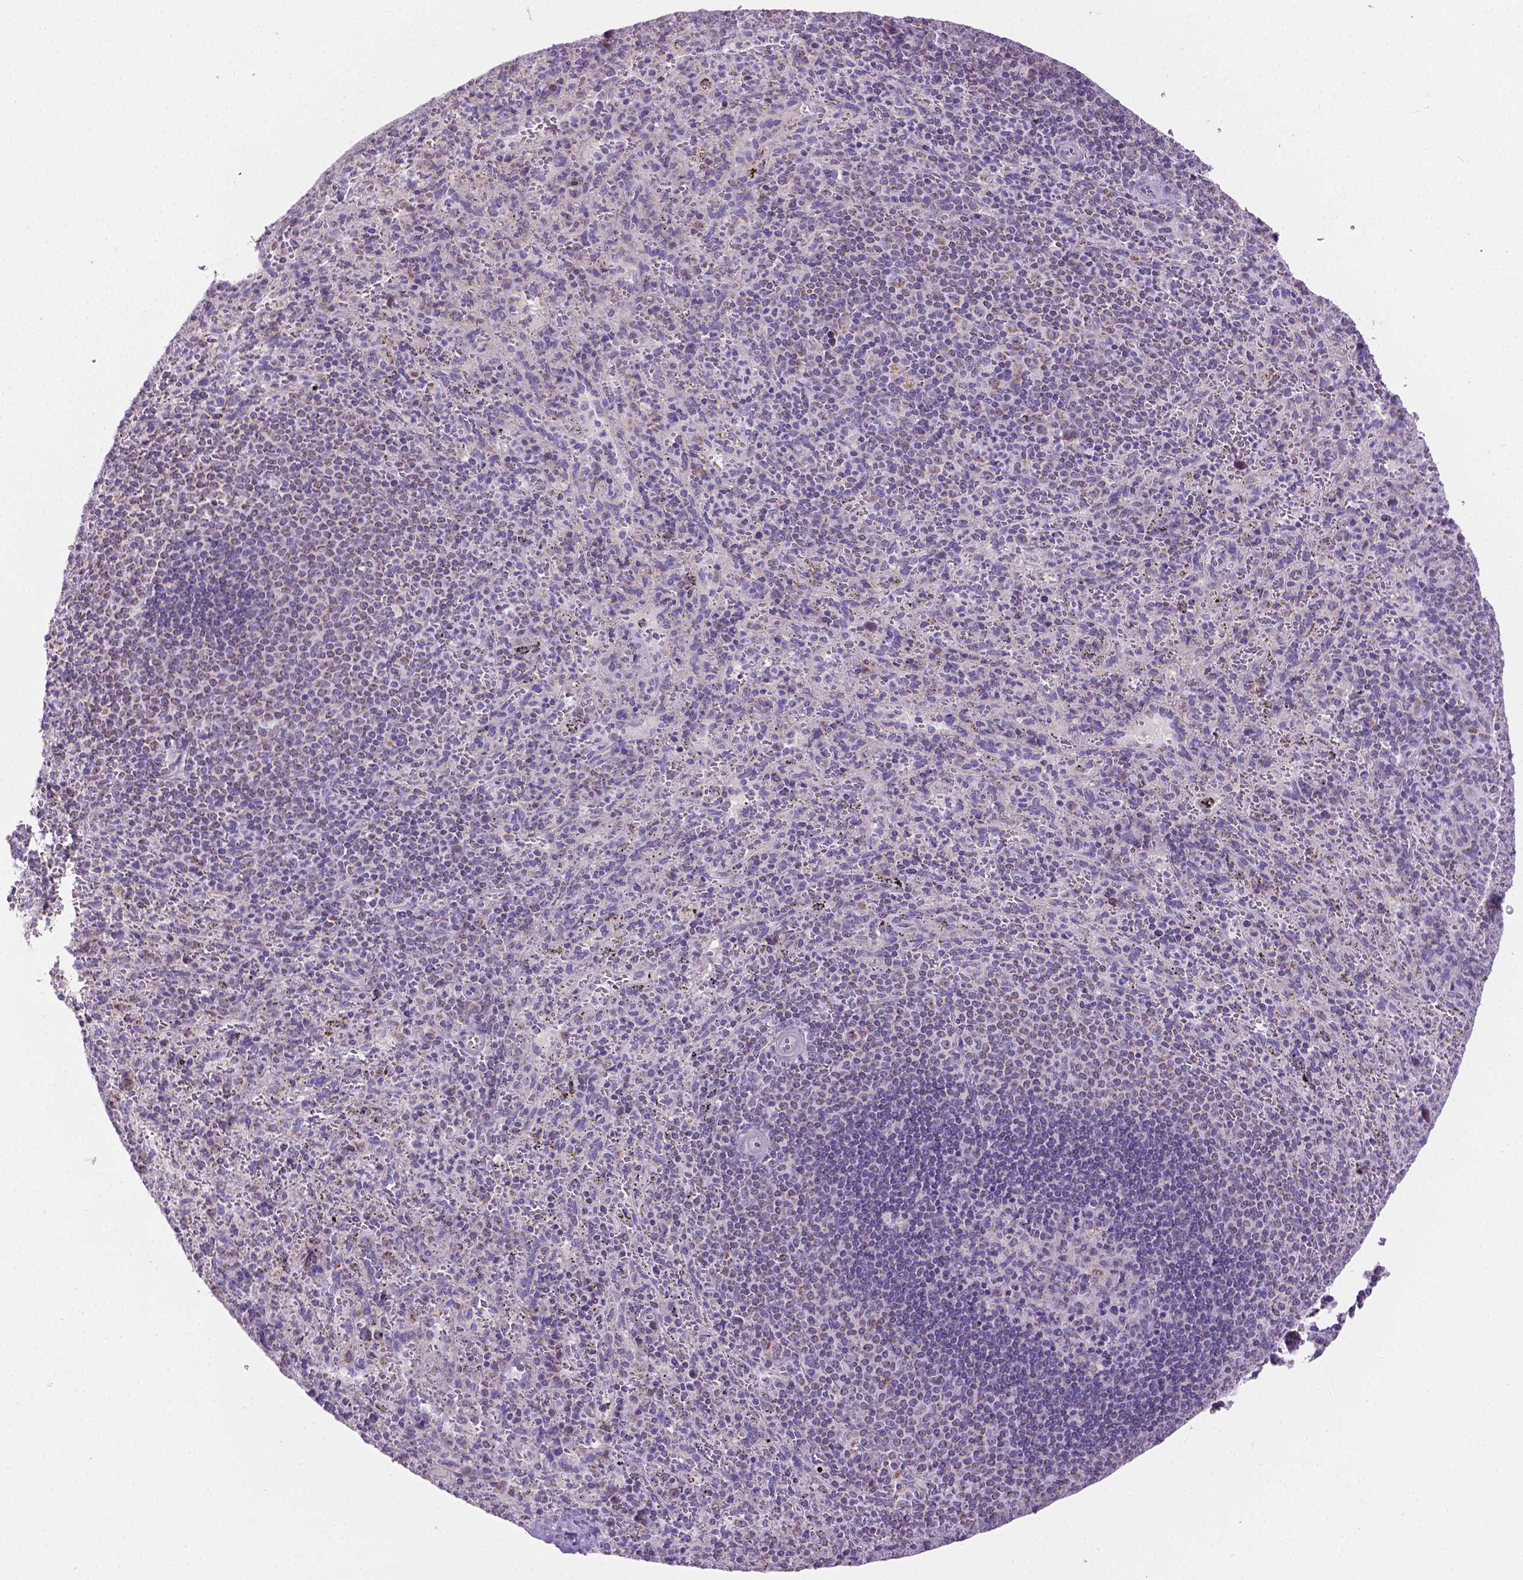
{"staining": {"intensity": "negative", "quantity": "none", "location": "none"}, "tissue": "spleen", "cell_type": "Cells in red pulp", "image_type": "normal", "snomed": [{"axis": "morphology", "description": "Normal tissue, NOS"}, {"axis": "topography", "description": "Spleen"}], "caption": "Immunohistochemistry (IHC) photomicrograph of unremarkable spleen: spleen stained with DAB displays no significant protein expression in cells in red pulp. (Brightfield microscopy of DAB (3,3'-diaminobenzidine) immunohistochemistry at high magnification).", "gene": "CSPG5", "patient": {"sex": "male", "age": 57}}